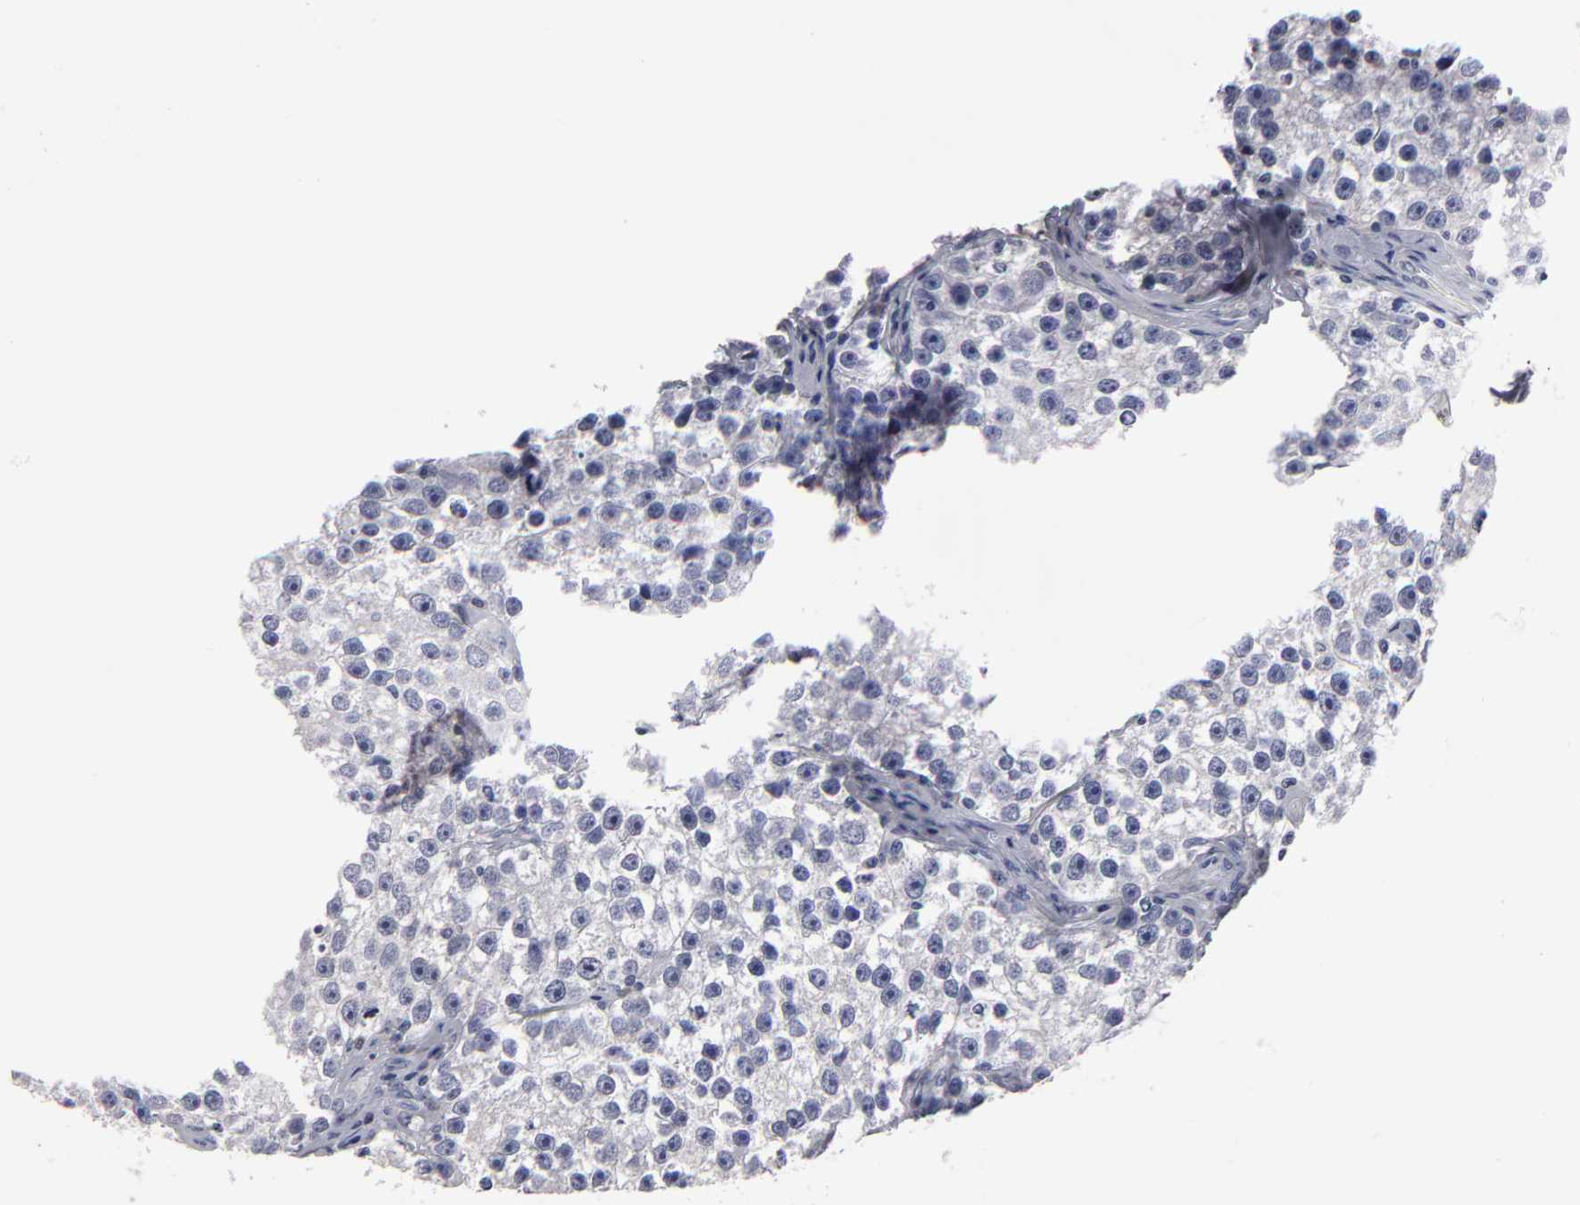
{"staining": {"intensity": "negative", "quantity": "none", "location": "none"}, "tissue": "testis cancer", "cell_type": "Tumor cells", "image_type": "cancer", "snomed": [{"axis": "morphology", "description": "Seminoma, NOS"}, {"axis": "topography", "description": "Testis"}], "caption": "Testis cancer was stained to show a protein in brown. There is no significant expression in tumor cells. The staining was performed using DAB to visualize the protein expression in brown, while the nuclei were stained in blue with hematoxylin (Magnification: 20x).", "gene": "CCDC80", "patient": {"sex": "male", "age": 32}}